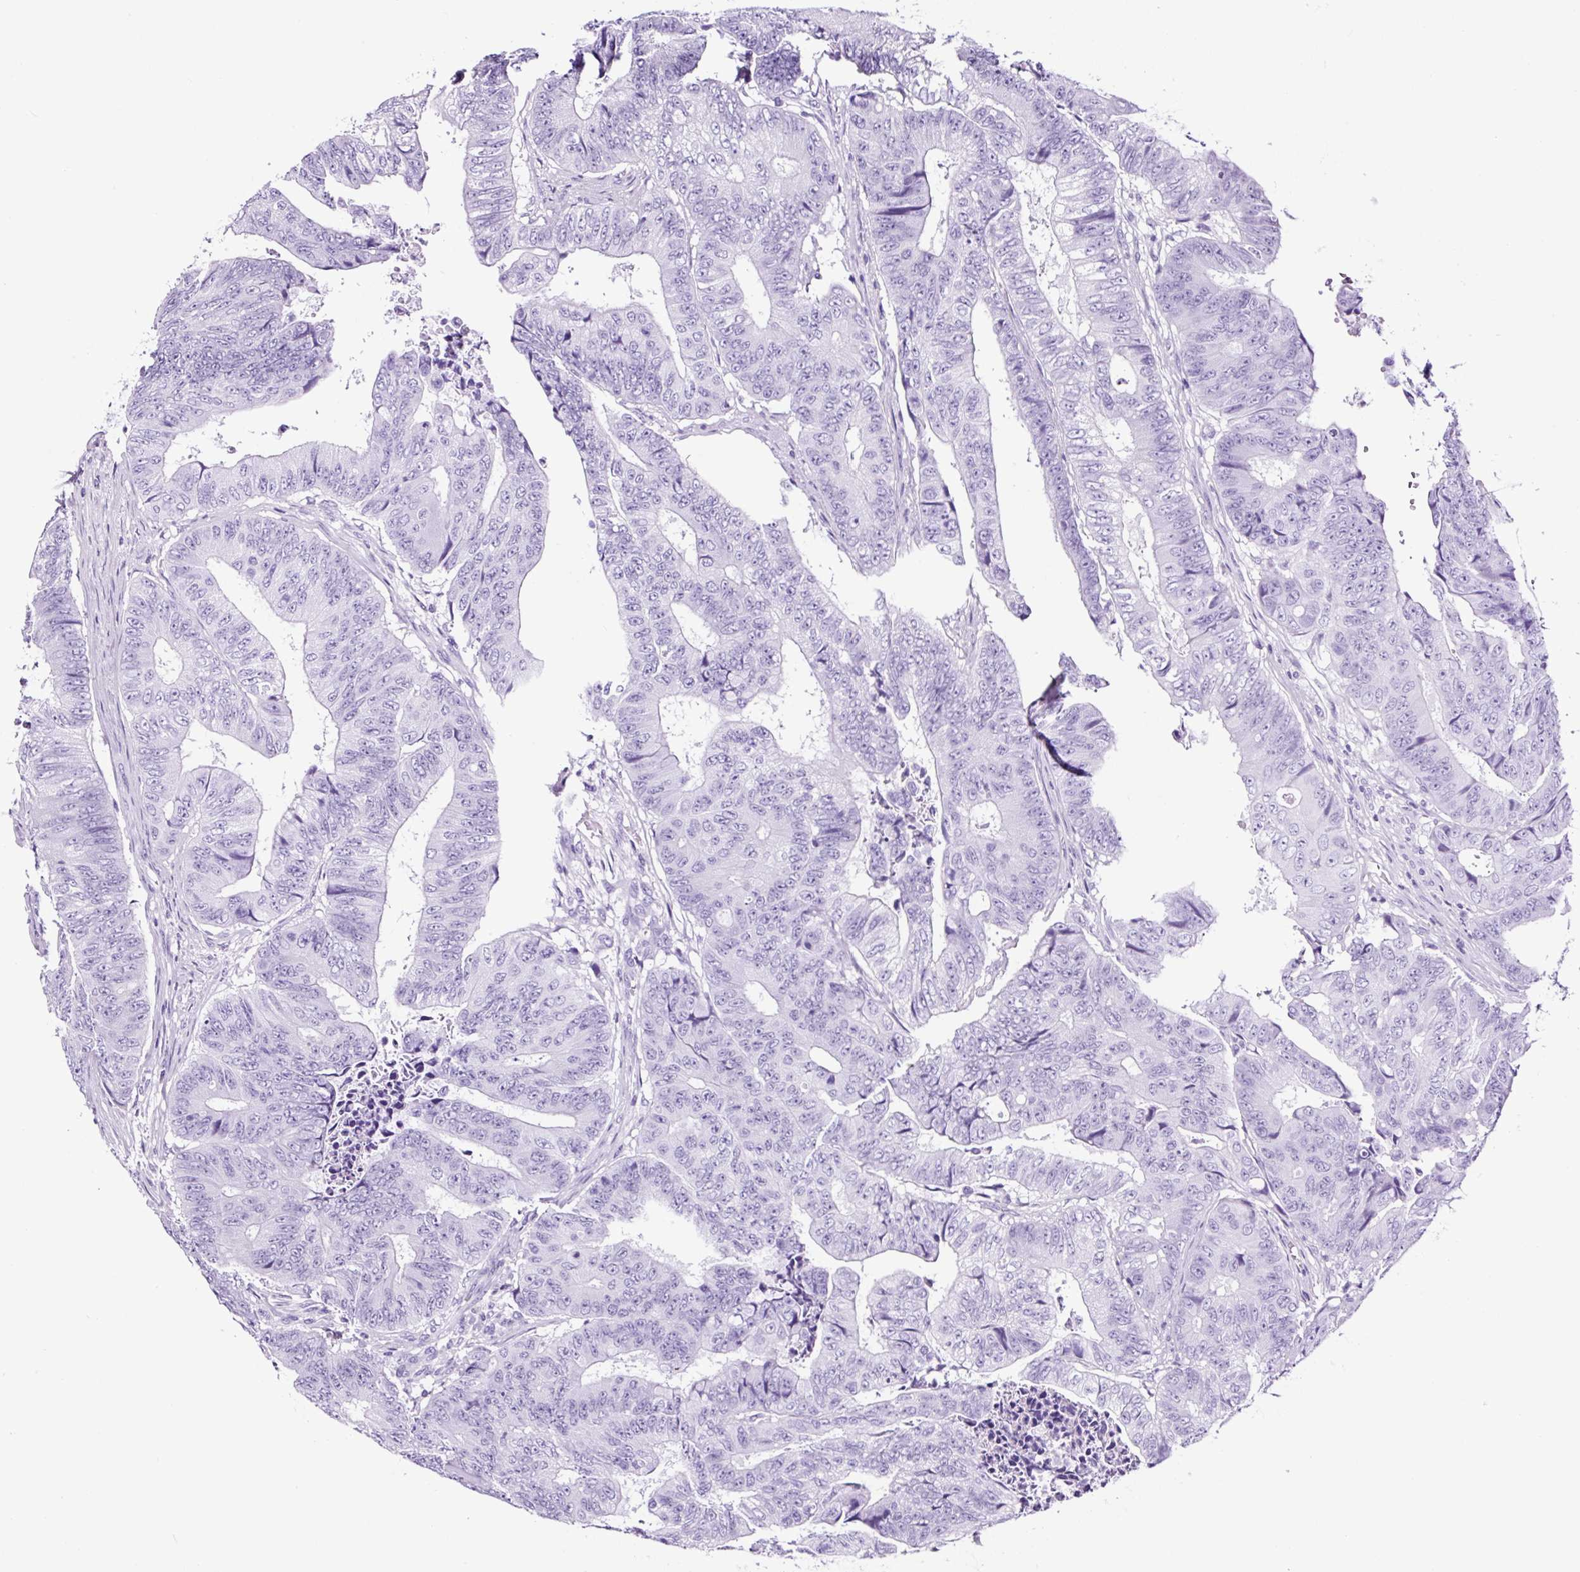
{"staining": {"intensity": "negative", "quantity": "none", "location": "none"}, "tissue": "colorectal cancer", "cell_type": "Tumor cells", "image_type": "cancer", "snomed": [{"axis": "morphology", "description": "Adenocarcinoma, NOS"}, {"axis": "topography", "description": "Colon"}], "caption": "This is a micrograph of immunohistochemistry (IHC) staining of colorectal cancer (adenocarcinoma), which shows no expression in tumor cells. (DAB (3,3'-diaminobenzidine) IHC with hematoxylin counter stain).", "gene": "FBXL7", "patient": {"sex": "female", "age": 48}}